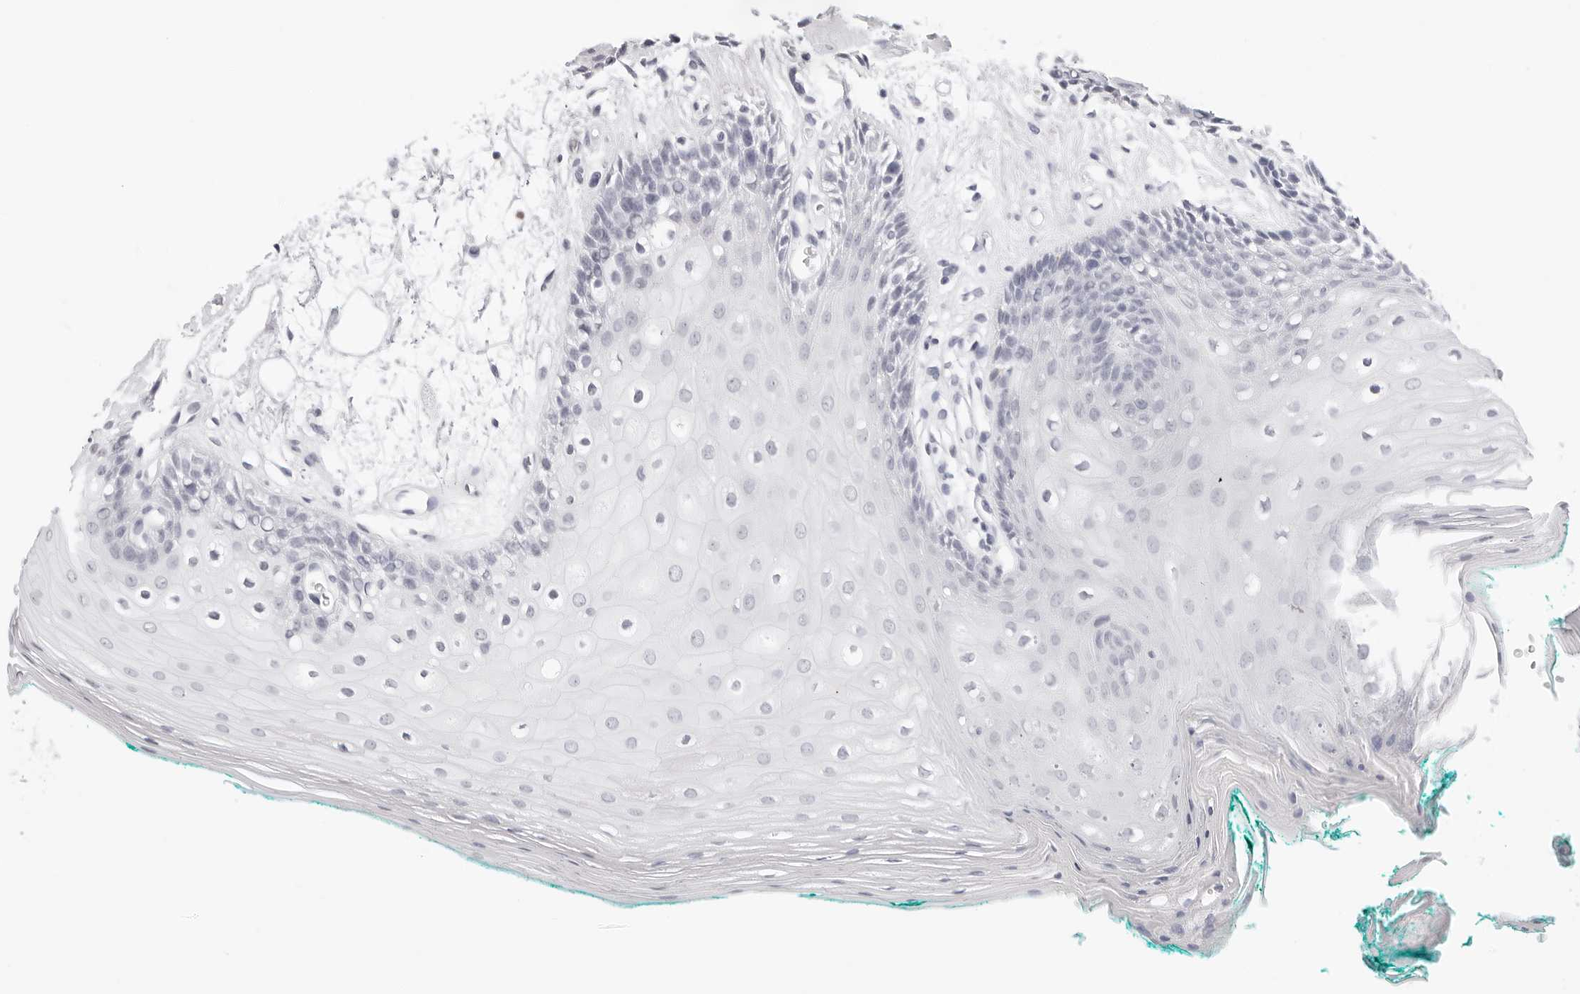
{"staining": {"intensity": "negative", "quantity": "none", "location": "none"}, "tissue": "oral mucosa", "cell_type": "Squamous epithelial cells", "image_type": "normal", "snomed": [{"axis": "morphology", "description": "Normal tissue, NOS"}, {"axis": "topography", "description": "Skeletal muscle"}, {"axis": "topography", "description": "Oral tissue"}, {"axis": "topography", "description": "Peripheral nerve tissue"}], "caption": "A micrograph of oral mucosa stained for a protein reveals no brown staining in squamous epithelial cells.", "gene": "AGMAT", "patient": {"sex": "female", "age": 84}}